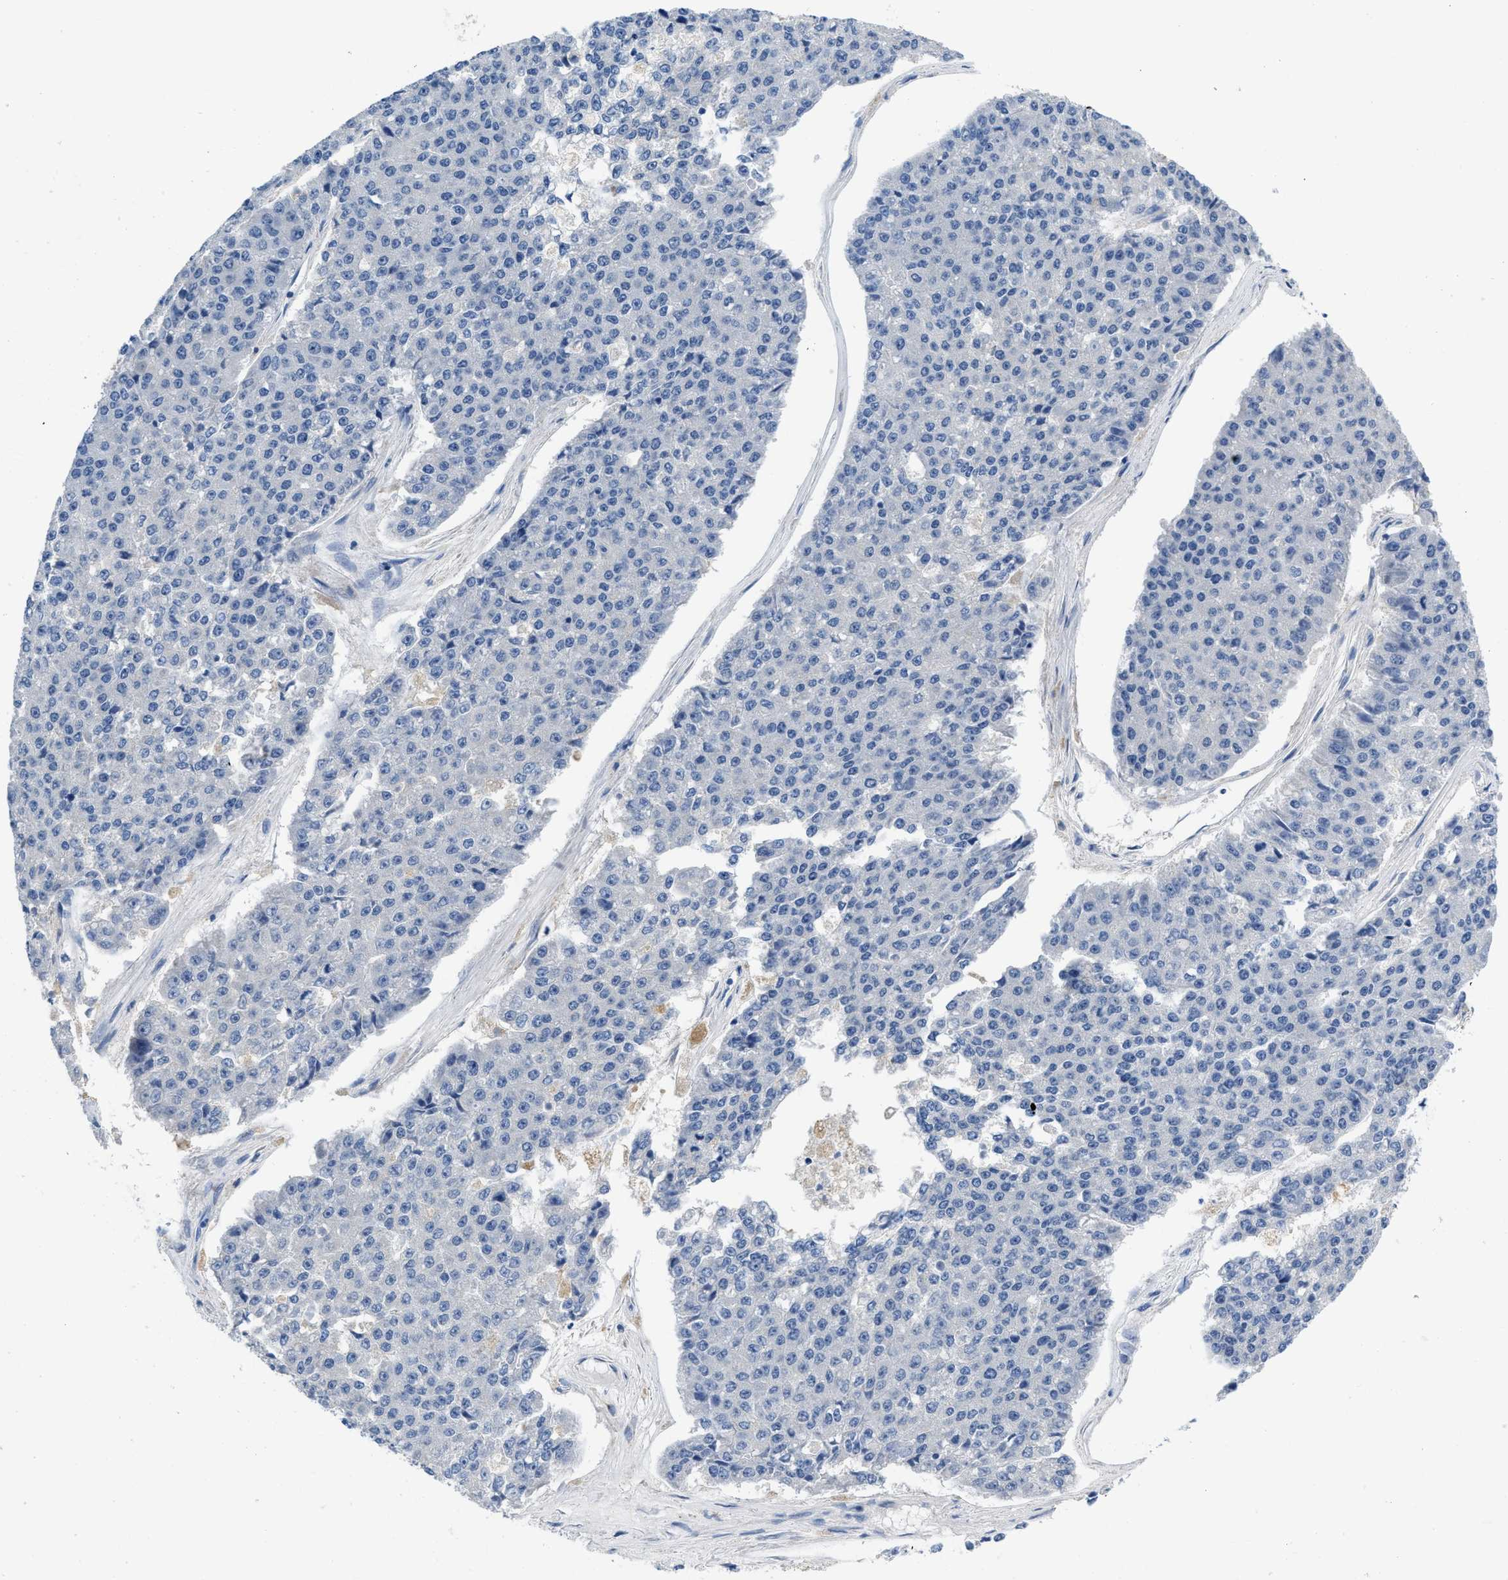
{"staining": {"intensity": "negative", "quantity": "none", "location": "none"}, "tissue": "pancreatic cancer", "cell_type": "Tumor cells", "image_type": "cancer", "snomed": [{"axis": "morphology", "description": "Adenocarcinoma, NOS"}, {"axis": "topography", "description": "Pancreas"}], "caption": "Tumor cells are negative for brown protein staining in pancreatic cancer (adenocarcinoma).", "gene": "PYY", "patient": {"sex": "male", "age": 50}}